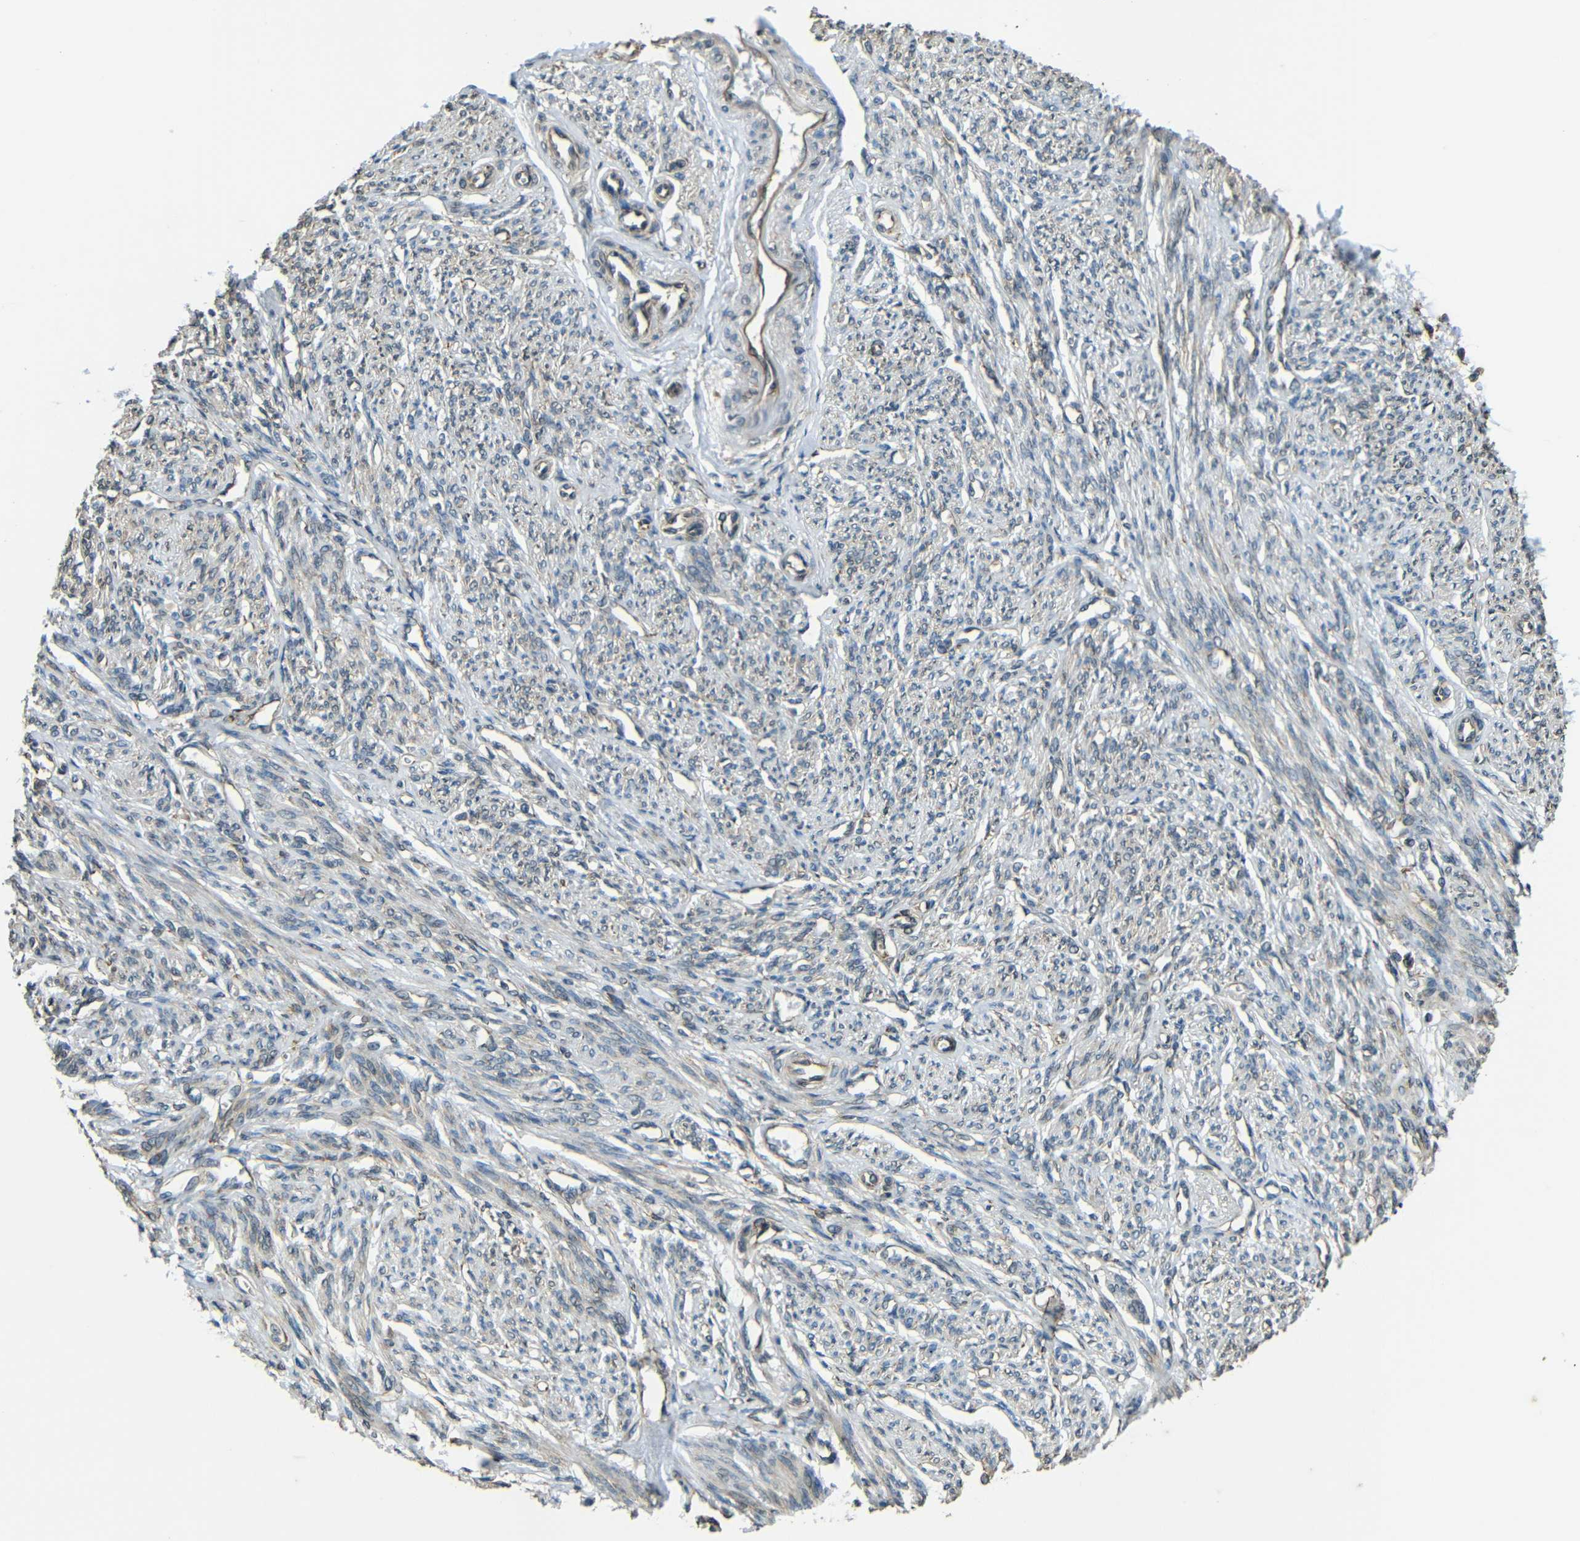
{"staining": {"intensity": "moderate", "quantity": "25%-75%", "location": "cytoplasmic/membranous"}, "tissue": "smooth muscle", "cell_type": "Smooth muscle cells", "image_type": "normal", "snomed": [{"axis": "morphology", "description": "Normal tissue, NOS"}, {"axis": "topography", "description": "Smooth muscle"}], "caption": "Smooth muscle stained with DAB (3,3'-diaminobenzidine) immunohistochemistry (IHC) displays medium levels of moderate cytoplasmic/membranous staining in approximately 25%-75% of smooth muscle cells. (Stains: DAB in brown, nuclei in blue, Microscopy: brightfield microscopy at high magnification).", "gene": "VAPB", "patient": {"sex": "female", "age": 65}}